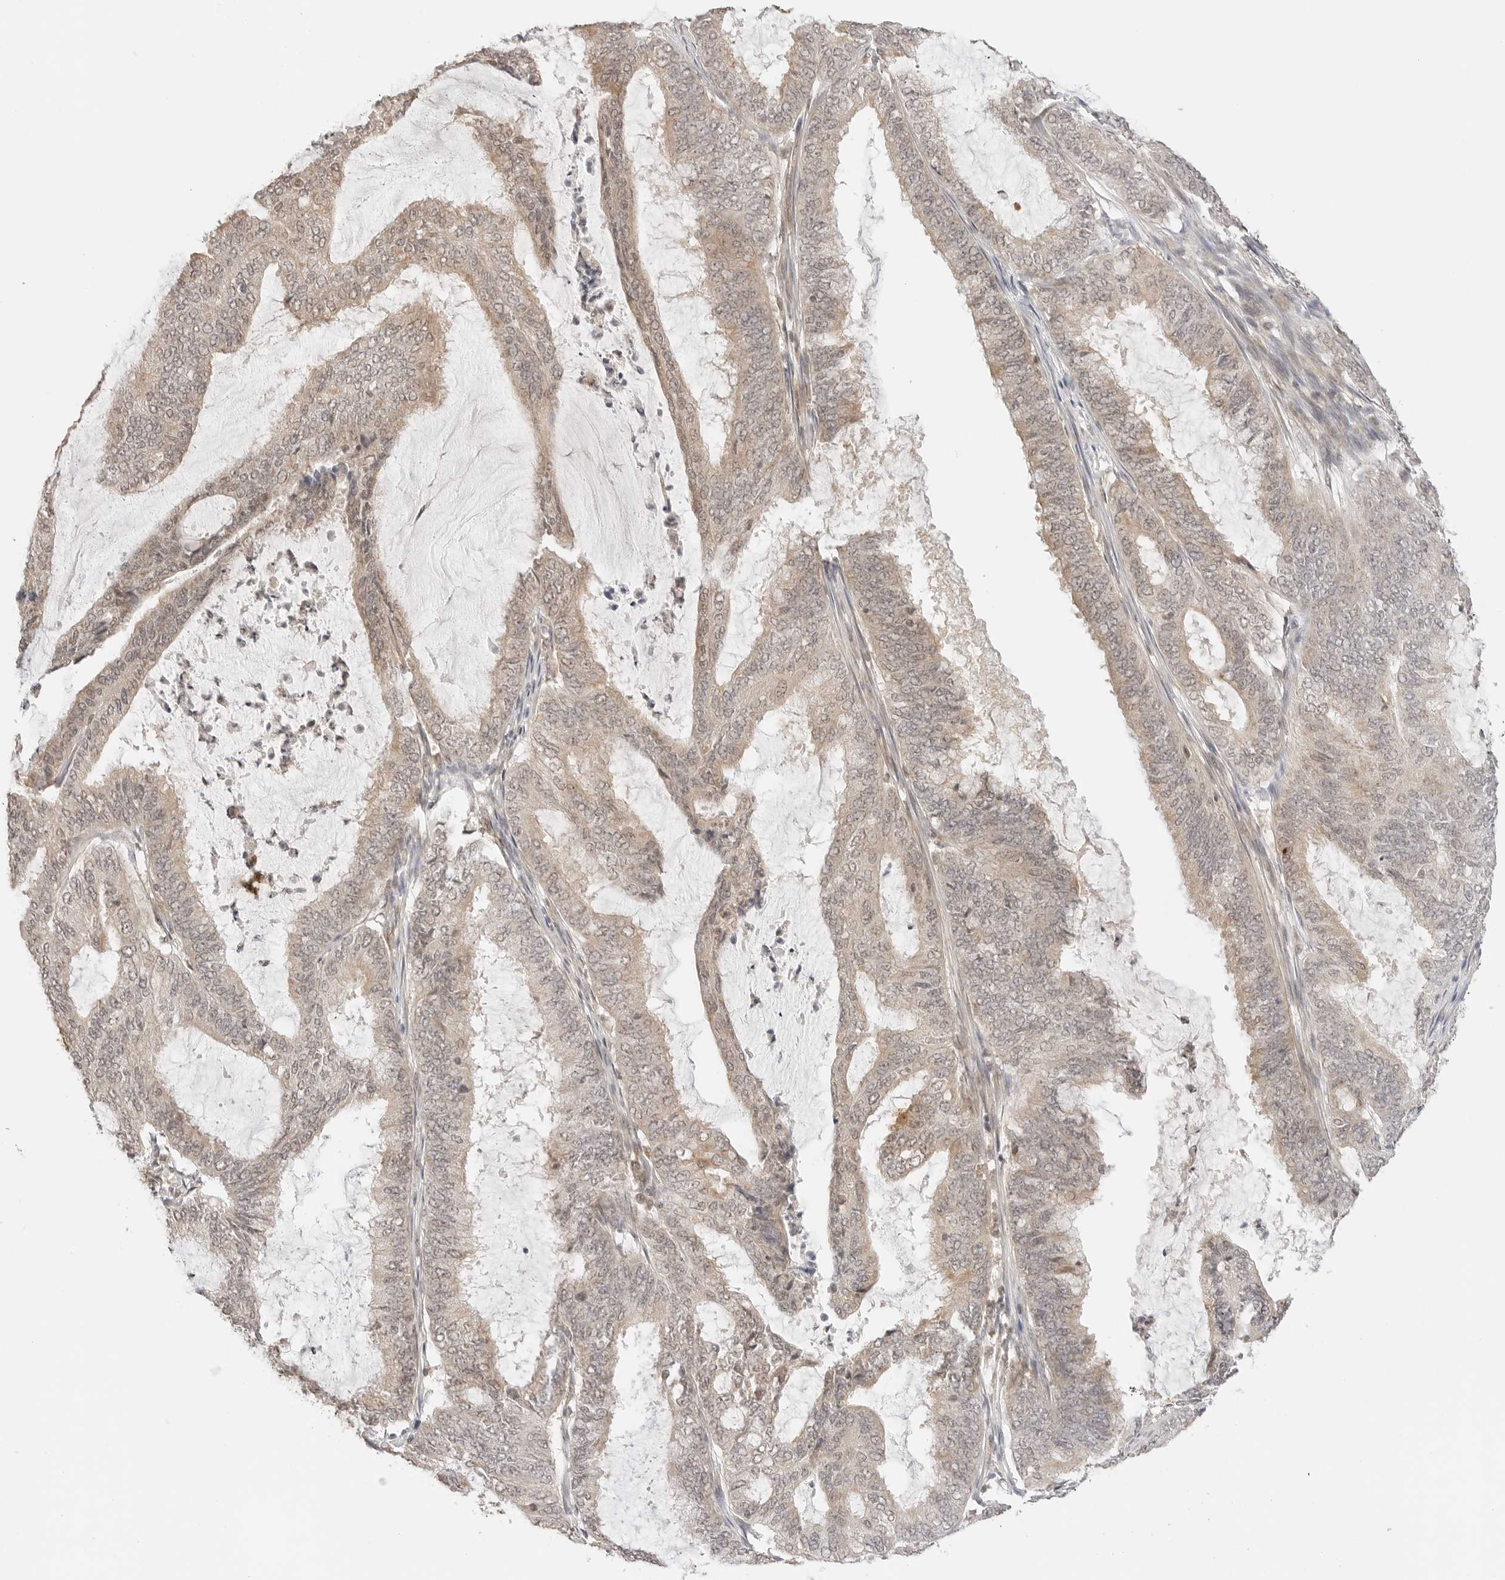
{"staining": {"intensity": "weak", "quantity": "25%-75%", "location": "cytoplasmic/membranous"}, "tissue": "endometrial cancer", "cell_type": "Tumor cells", "image_type": "cancer", "snomed": [{"axis": "morphology", "description": "Adenocarcinoma, NOS"}, {"axis": "topography", "description": "Endometrium"}], "caption": "This micrograph reveals adenocarcinoma (endometrial) stained with immunohistochemistry (IHC) to label a protein in brown. The cytoplasmic/membranous of tumor cells show weak positivity for the protein. Nuclei are counter-stained blue.", "gene": "GPR34", "patient": {"sex": "female", "age": 51}}